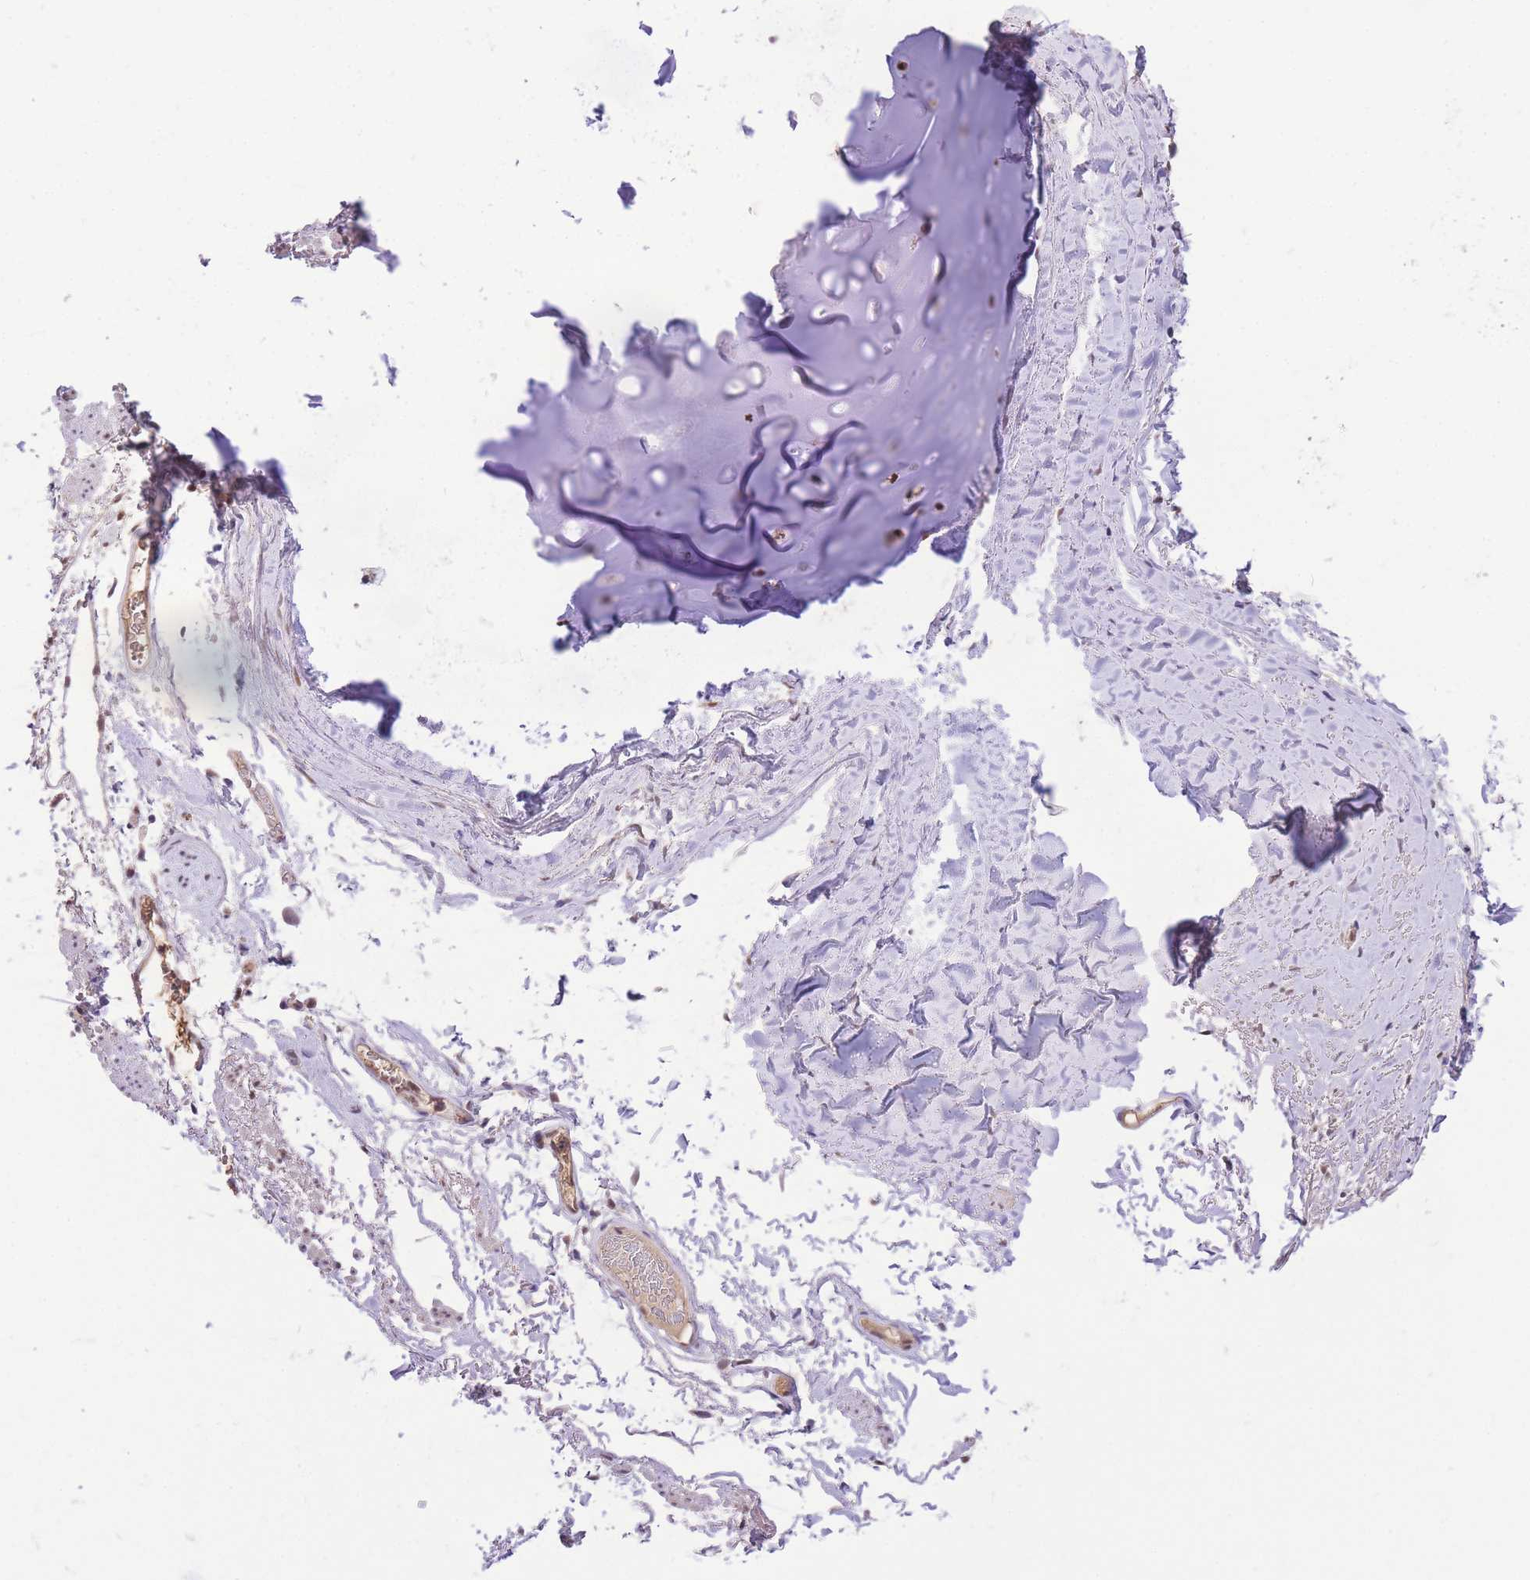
{"staining": {"intensity": "negative", "quantity": "none", "location": "none"}, "tissue": "adipose tissue", "cell_type": "Adipocytes", "image_type": "normal", "snomed": [{"axis": "morphology", "description": "Normal tissue, NOS"}, {"axis": "topography", "description": "Cartilage tissue"}, {"axis": "topography", "description": "Bronchus"}], "caption": "High magnification brightfield microscopy of benign adipose tissue stained with DAB (3,3'-diaminobenzidine) (brown) and counterstained with hematoxylin (blue): adipocytes show no significant expression. (Brightfield microscopy of DAB immunohistochemistry at high magnification).", "gene": "UBXN7", "patient": {"sex": "female", "age": 73}}